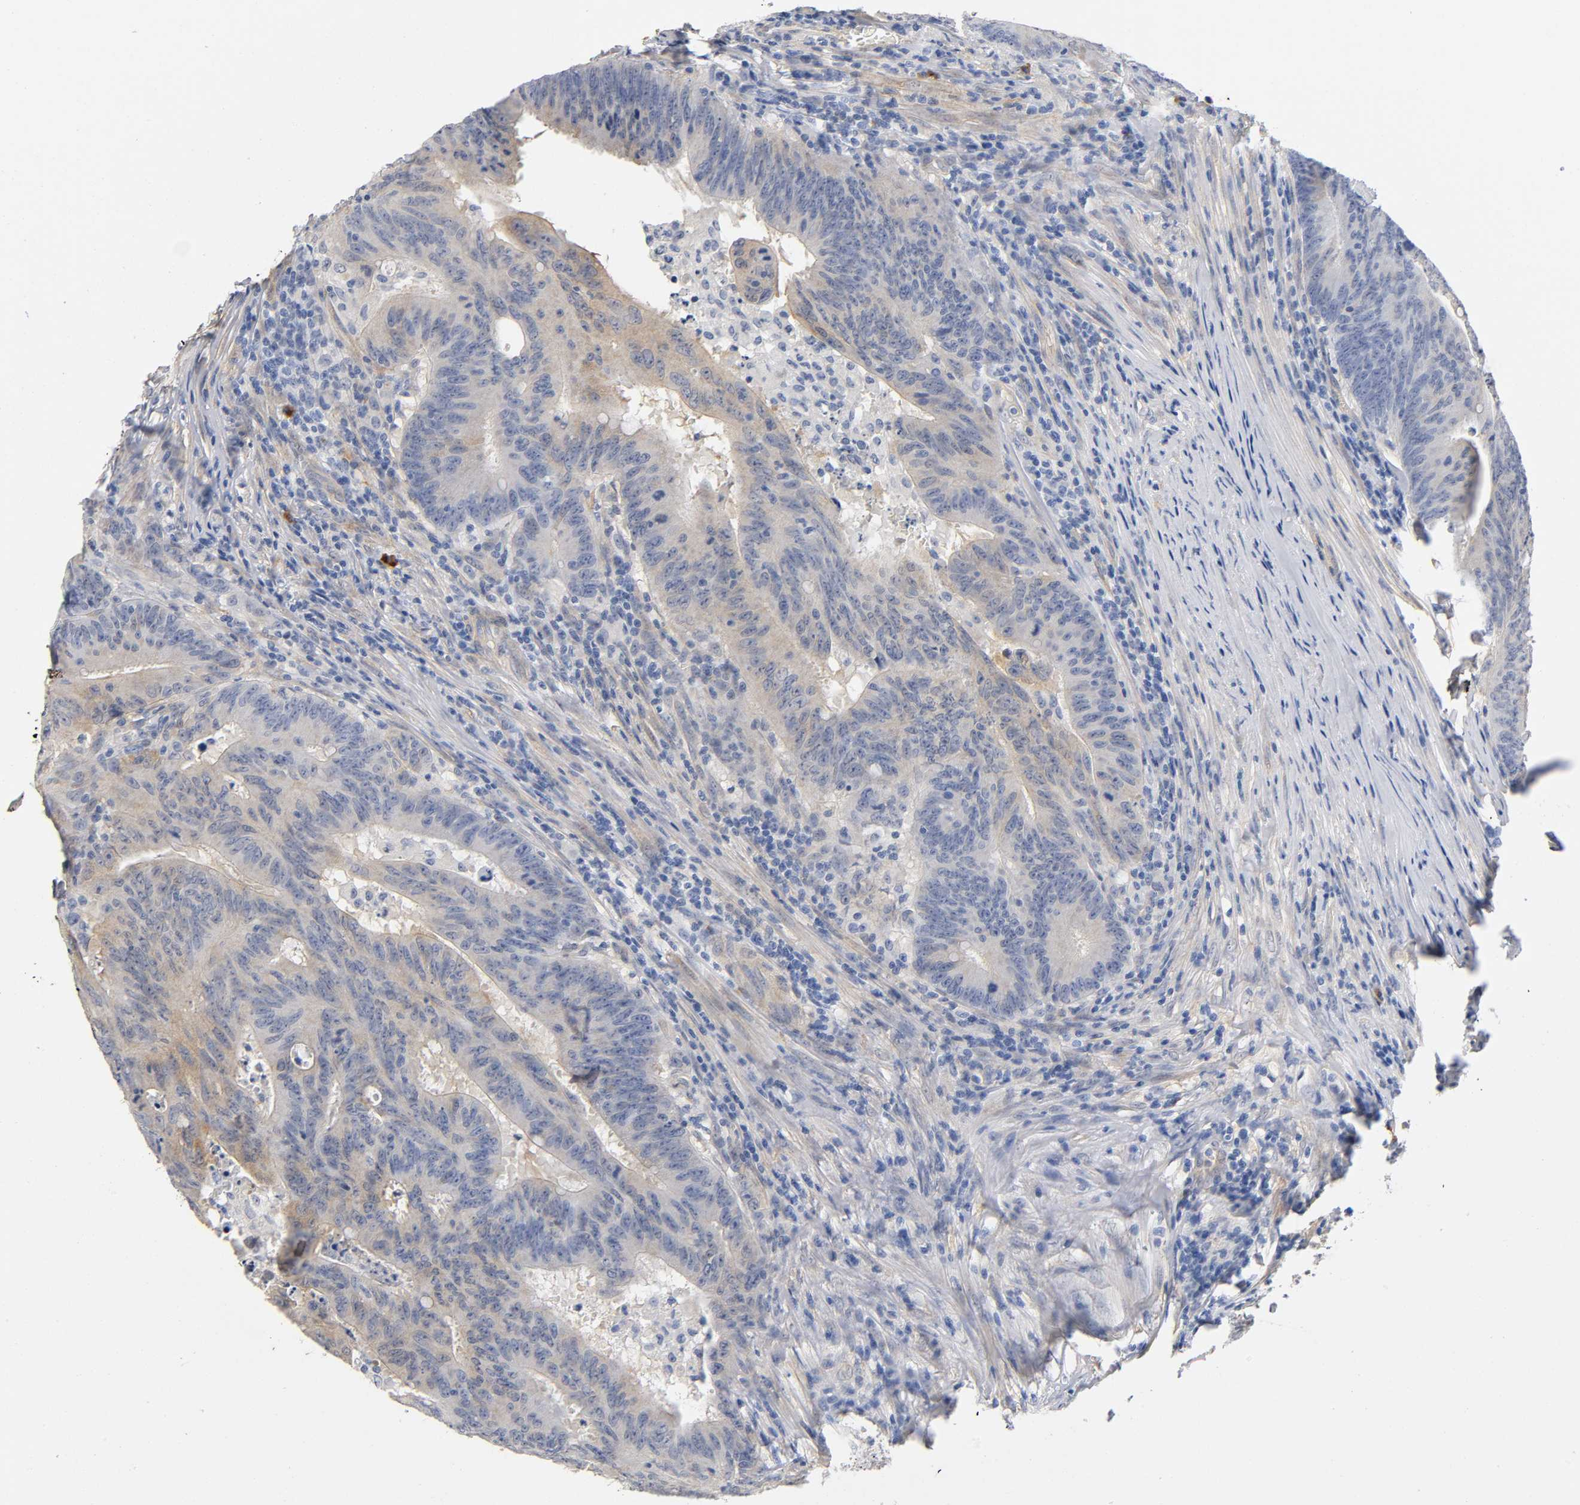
{"staining": {"intensity": "weak", "quantity": "25%-75%", "location": "cytoplasmic/membranous"}, "tissue": "colorectal cancer", "cell_type": "Tumor cells", "image_type": "cancer", "snomed": [{"axis": "morphology", "description": "Adenocarcinoma, NOS"}, {"axis": "topography", "description": "Colon"}], "caption": "Protein staining of colorectal cancer (adenocarcinoma) tissue displays weak cytoplasmic/membranous expression in about 25%-75% of tumor cells. (brown staining indicates protein expression, while blue staining denotes nuclei).", "gene": "TNC", "patient": {"sex": "male", "age": 45}}